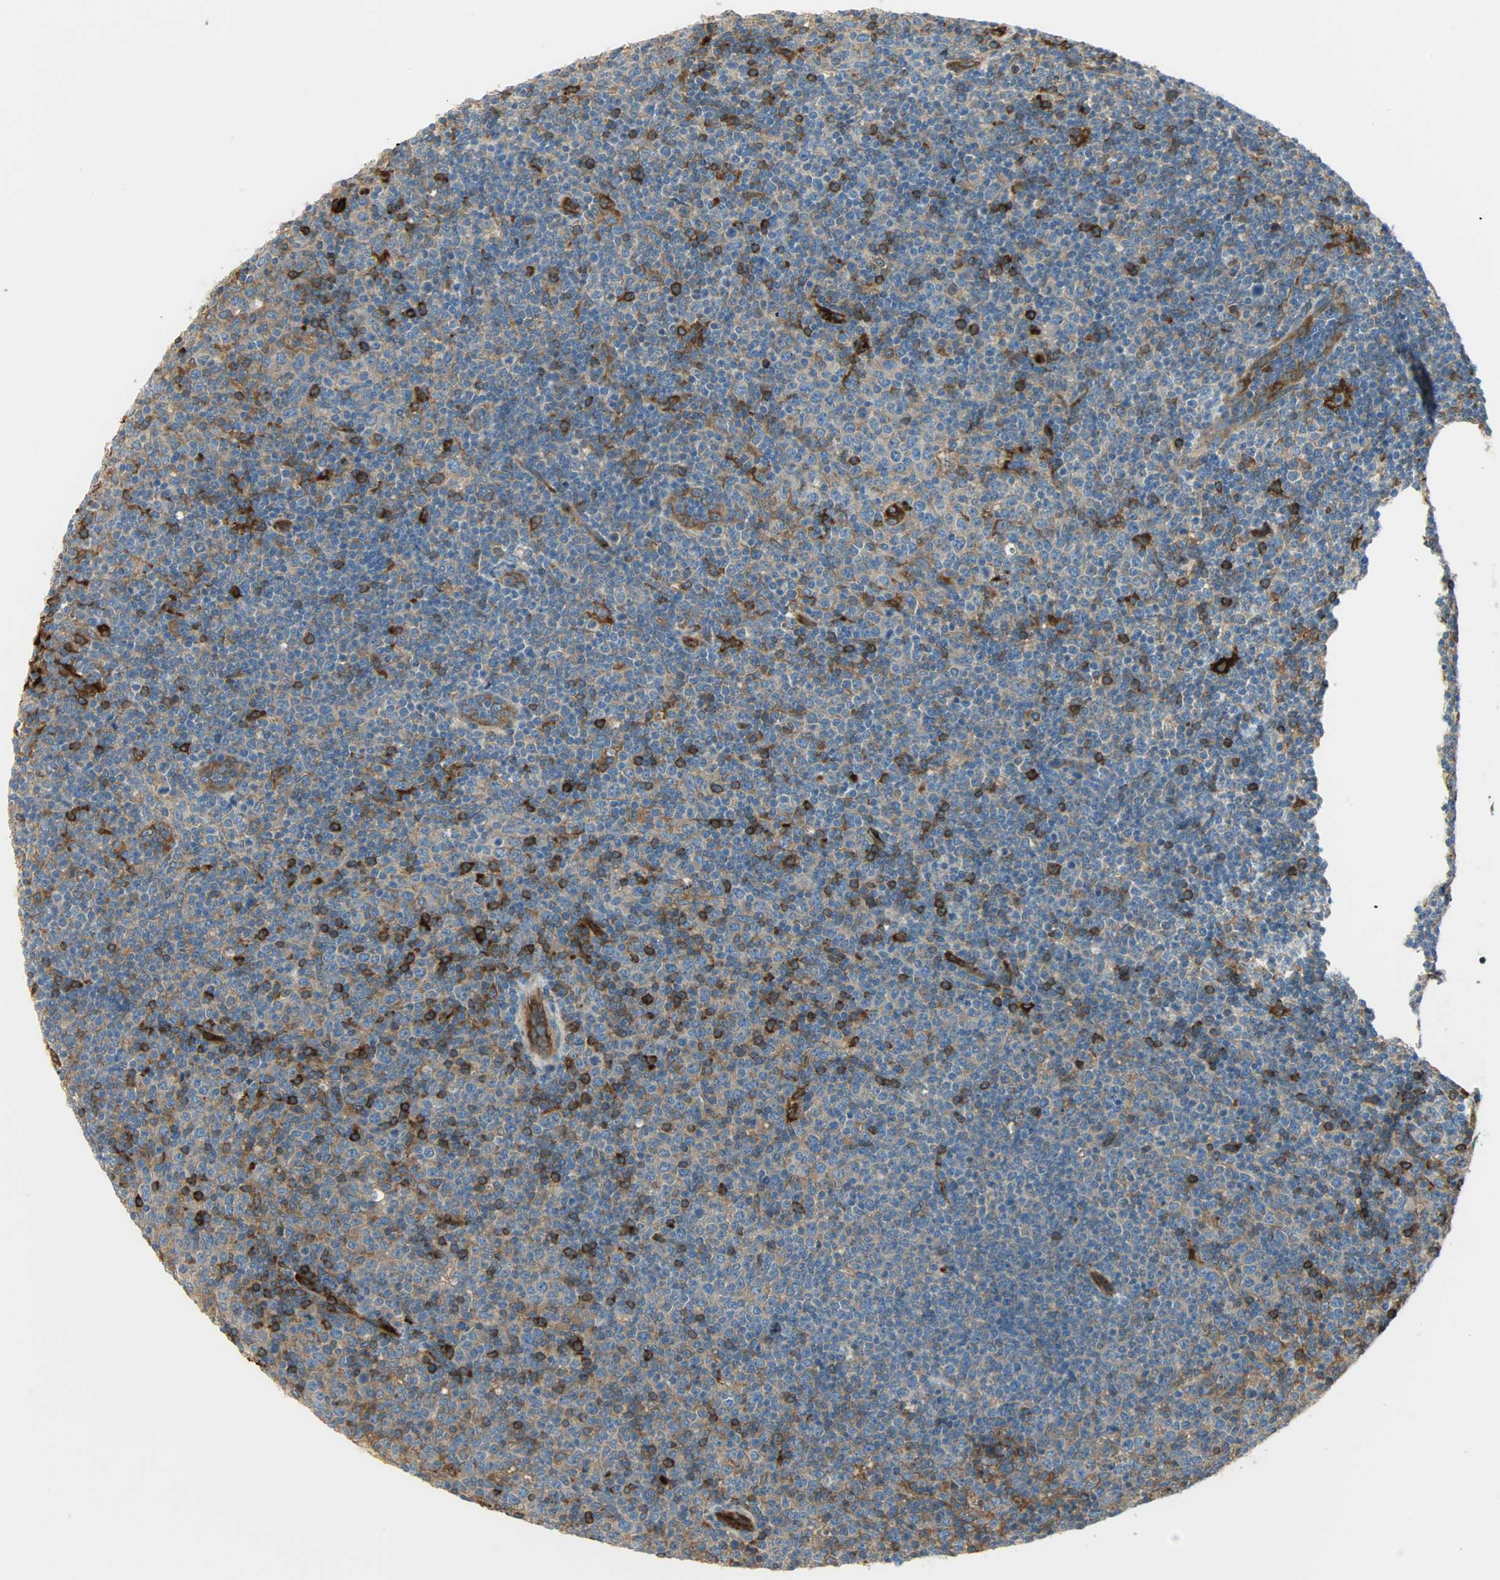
{"staining": {"intensity": "moderate", "quantity": ">75%", "location": "cytoplasmic/membranous"}, "tissue": "lymphoma", "cell_type": "Tumor cells", "image_type": "cancer", "snomed": [{"axis": "morphology", "description": "Malignant lymphoma, non-Hodgkin's type, Low grade"}, {"axis": "topography", "description": "Lymph node"}], "caption": "Low-grade malignant lymphoma, non-Hodgkin's type tissue displays moderate cytoplasmic/membranous expression in about >75% of tumor cells, visualized by immunohistochemistry. The protein is stained brown, and the nuclei are stained in blue (DAB IHC with brightfield microscopy, high magnification).", "gene": "WARS1", "patient": {"sex": "male", "age": 70}}